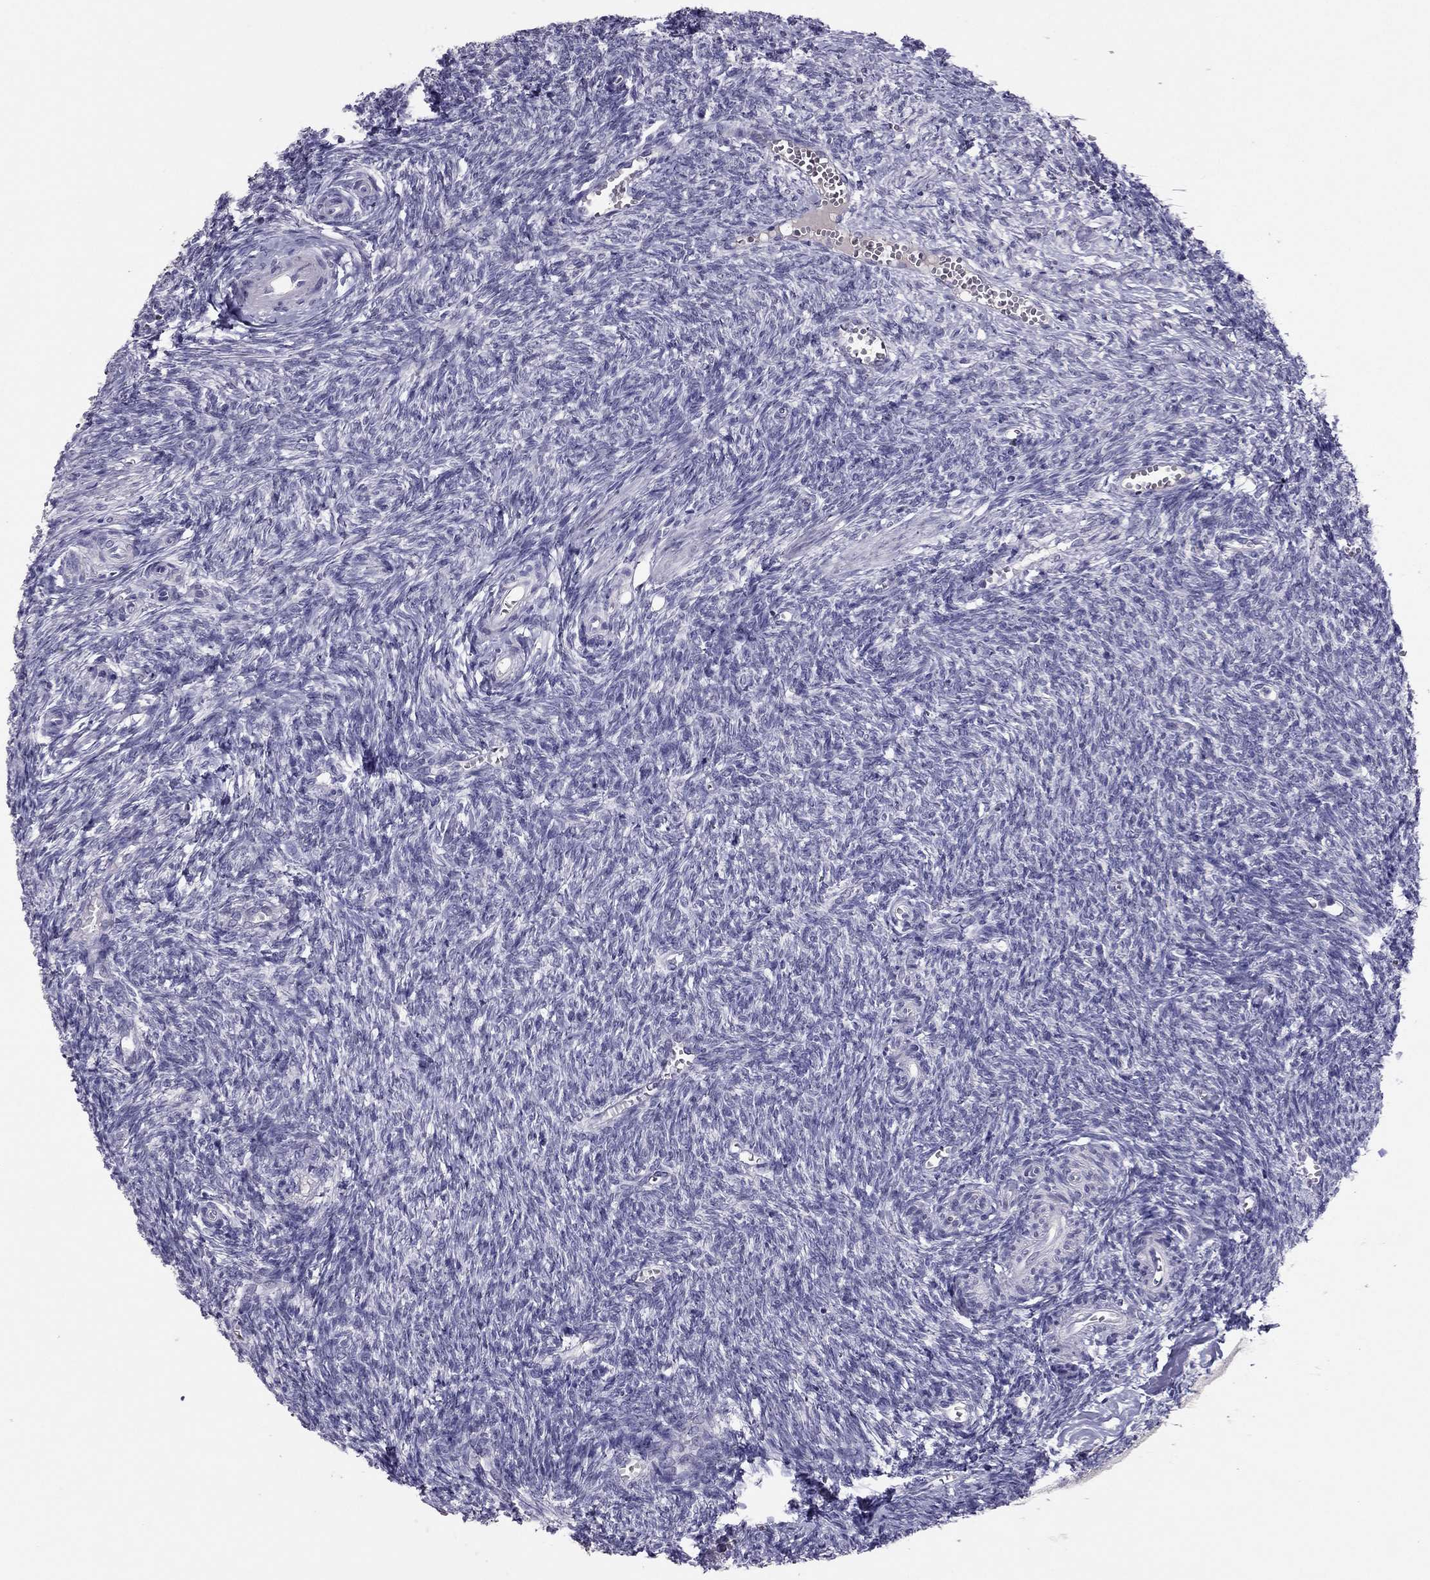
{"staining": {"intensity": "negative", "quantity": "none", "location": "none"}, "tissue": "ovary", "cell_type": "Follicle cells", "image_type": "normal", "snomed": [{"axis": "morphology", "description": "Normal tissue, NOS"}, {"axis": "topography", "description": "Ovary"}], "caption": "This is an immunohistochemistry histopathology image of benign ovary. There is no positivity in follicle cells.", "gene": "RHO", "patient": {"sex": "female", "age": 43}}